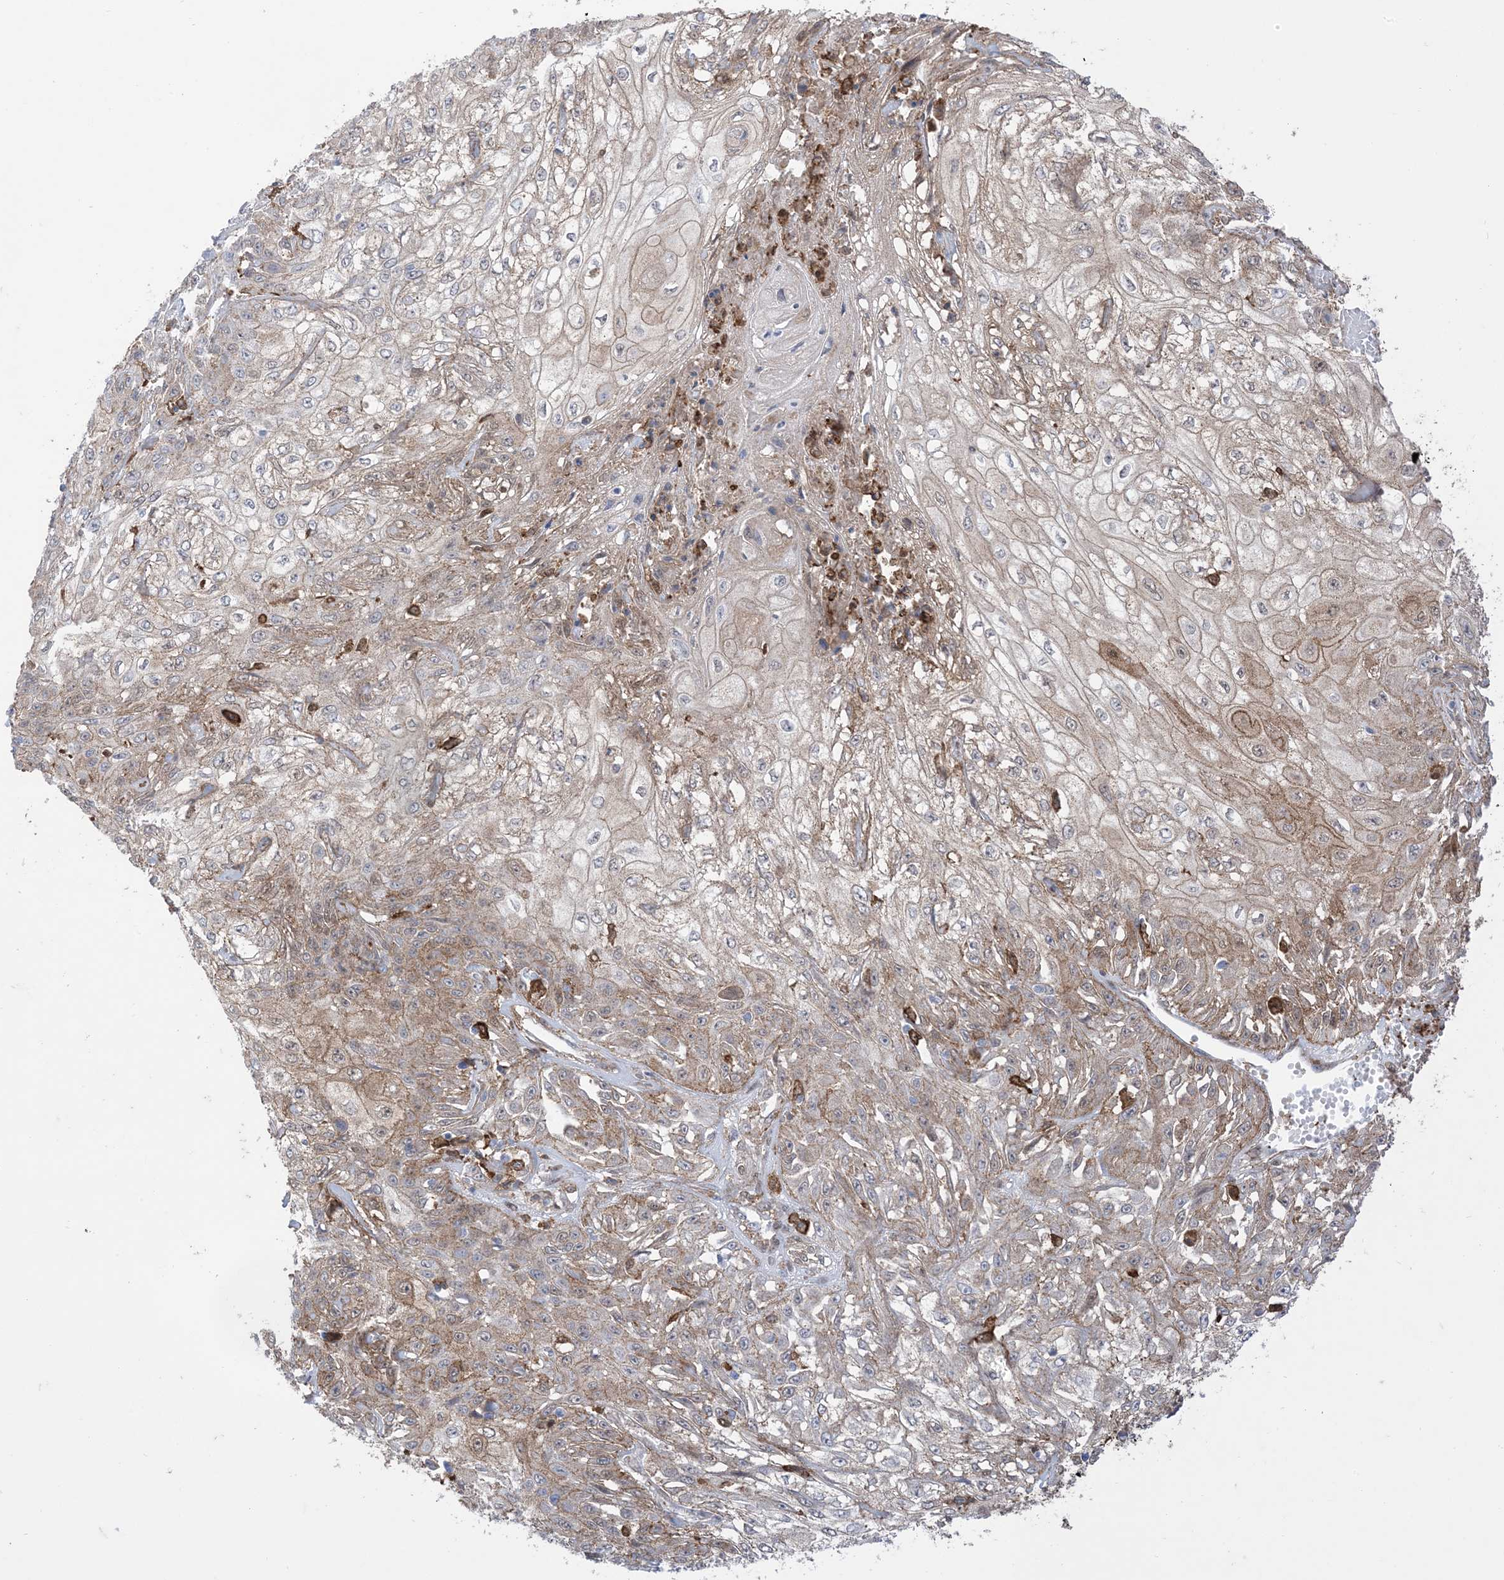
{"staining": {"intensity": "weak", "quantity": ">75%", "location": "cytoplasmic/membranous"}, "tissue": "skin cancer", "cell_type": "Tumor cells", "image_type": "cancer", "snomed": [{"axis": "morphology", "description": "Squamous cell carcinoma, NOS"}, {"axis": "morphology", "description": "Squamous cell carcinoma, metastatic, NOS"}, {"axis": "topography", "description": "Skin"}, {"axis": "topography", "description": "Lymph node"}], "caption": "Immunohistochemistry image of human skin cancer (metastatic squamous cell carcinoma) stained for a protein (brown), which exhibits low levels of weak cytoplasmic/membranous staining in approximately >75% of tumor cells.", "gene": "GSN", "patient": {"sex": "male", "age": 75}}